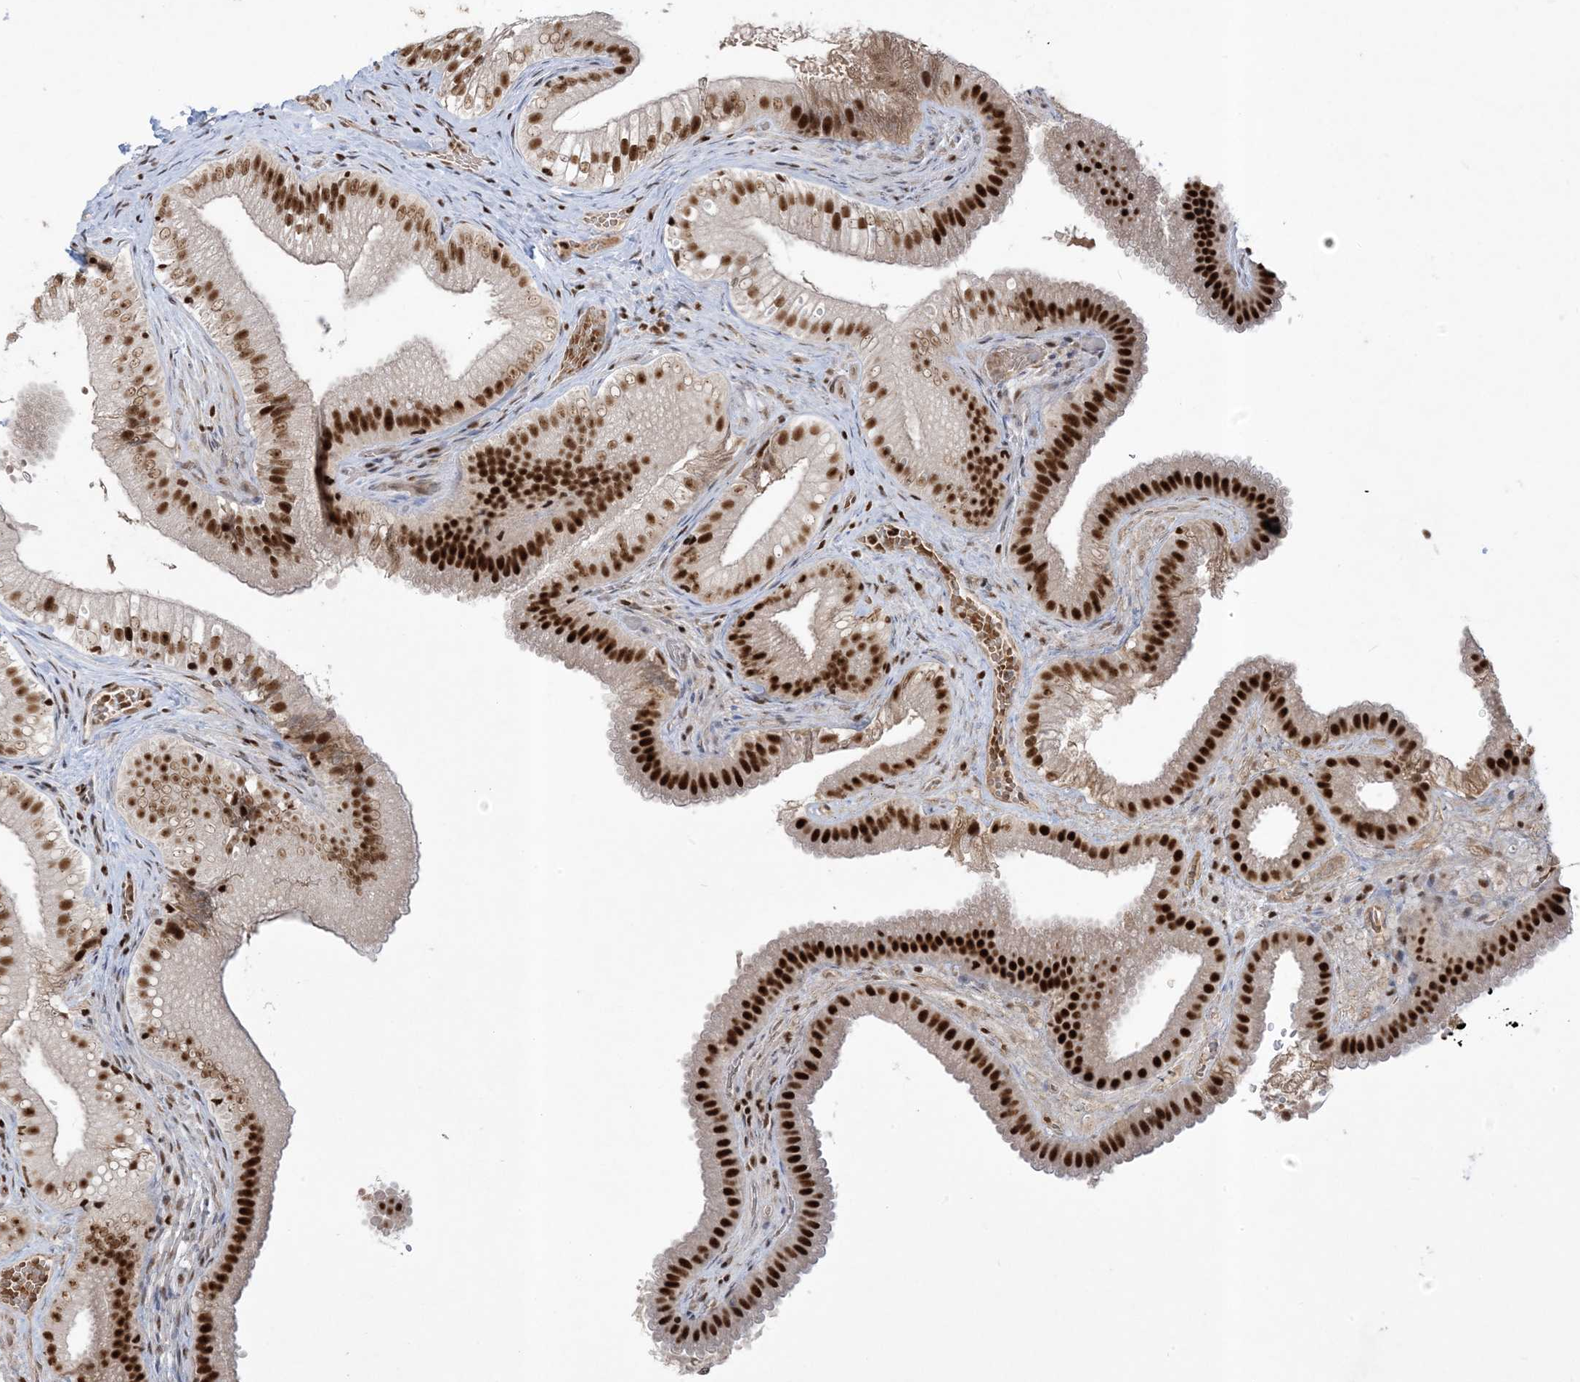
{"staining": {"intensity": "strong", "quantity": ">75%", "location": "nuclear"}, "tissue": "gallbladder", "cell_type": "Glandular cells", "image_type": "normal", "snomed": [{"axis": "morphology", "description": "Normal tissue, NOS"}, {"axis": "topography", "description": "Gallbladder"}], "caption": "Human gallbladder stained with a brown dye demonstrates strong nuclear positive staining in about >75% of glandular cells.", "gene": "PPIL2", "patient": {"sex": "female", "age": 30}}